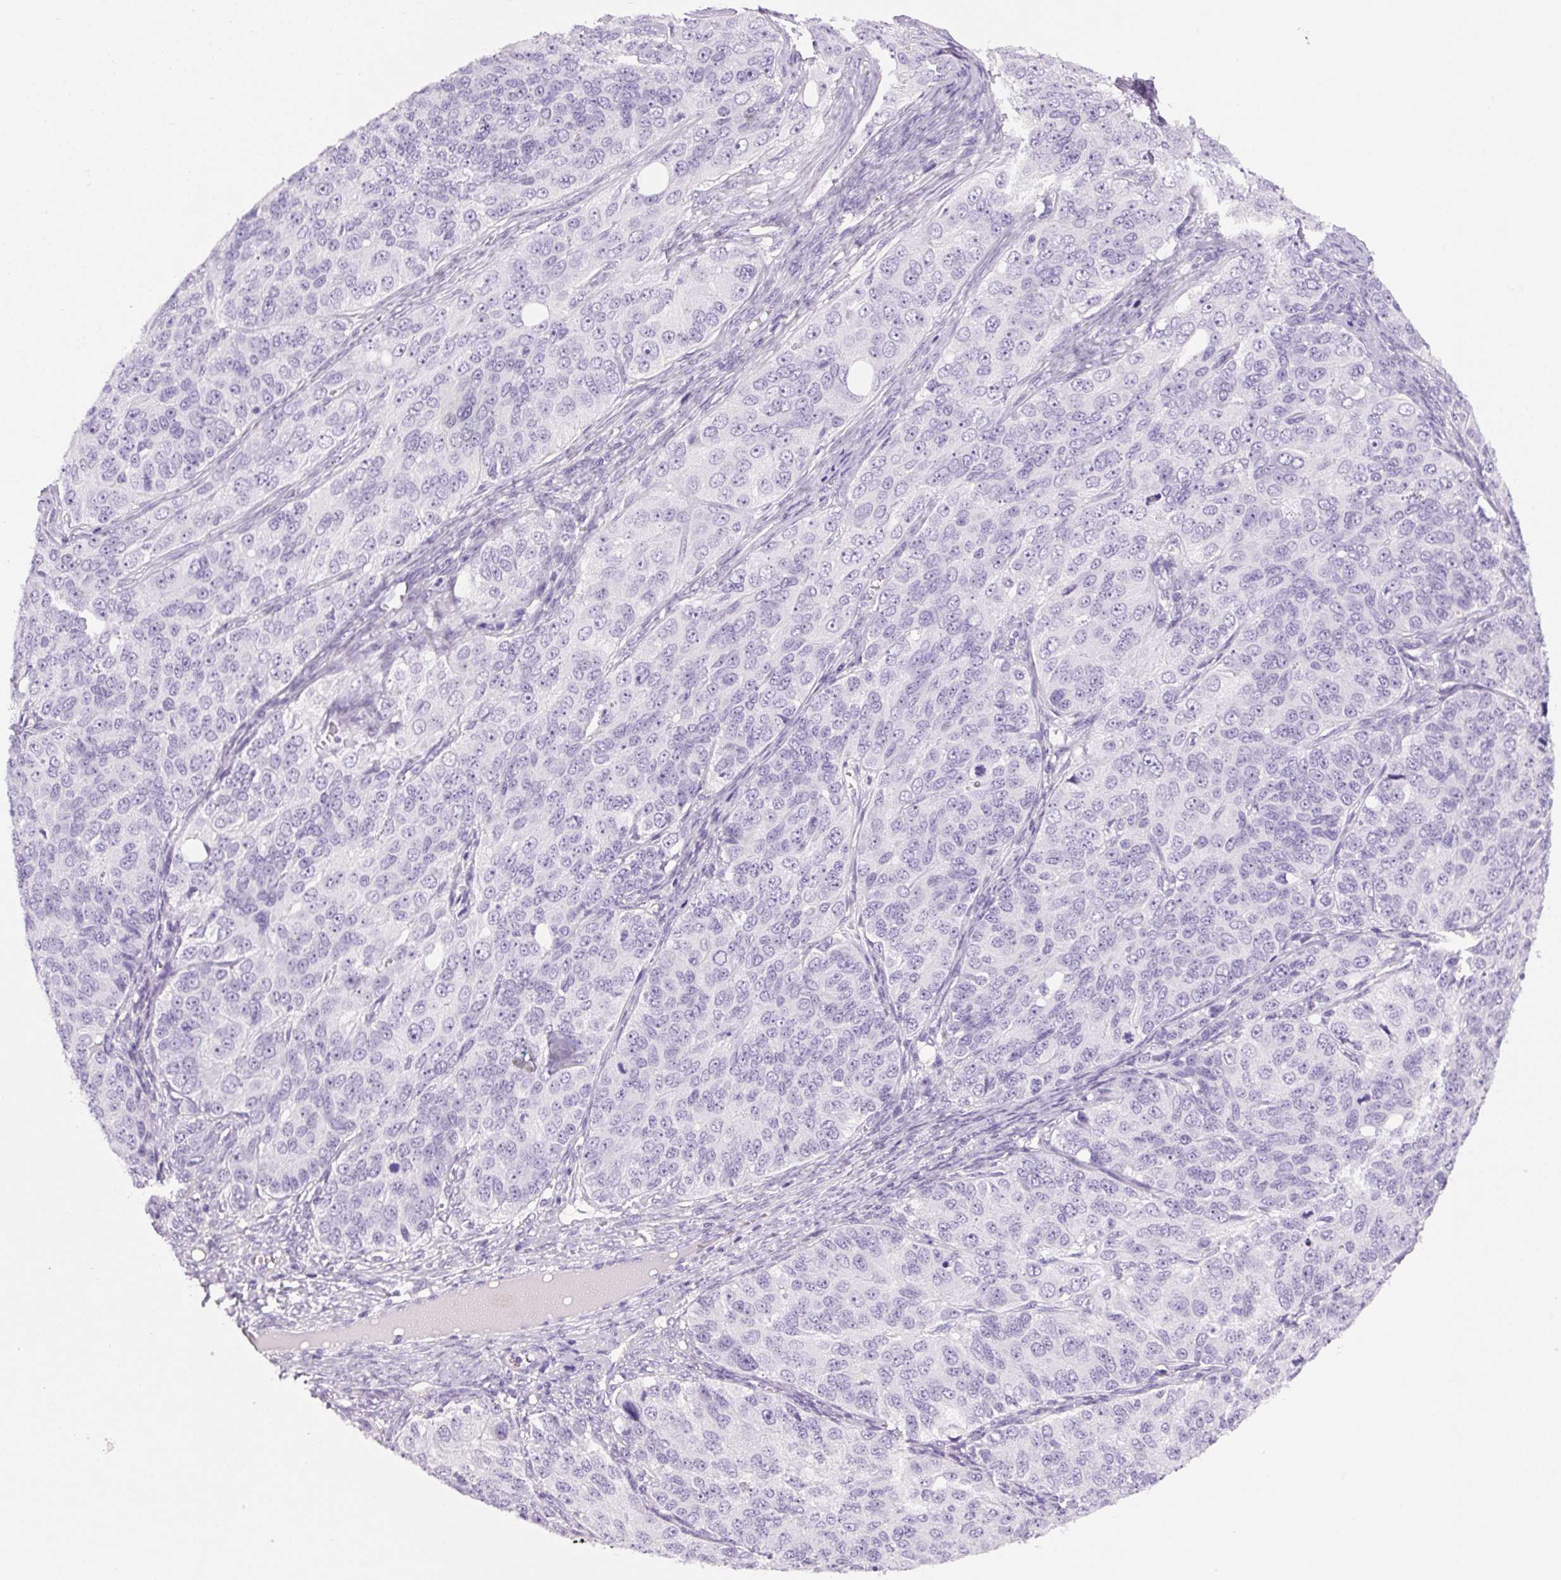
{"staining": {"intensity": "negative", "quantity": "none", "location": "none"}, "tissue": "ovarian cancer", "cell_type": "Tumor cells", "image_type": "cancer", "snomed": [{"axis": "morphology", "description": "Carcinoma, endometroid"}, {"axis": "topography", "description": "Ovary"}], "caption": "This is an IHC histopathology image of ovarian cancer (endometroid carcinoma). There is no staining in tumor cells.", "gene": "PRRT1", "patient": {"sex": "female", "age": 51}}